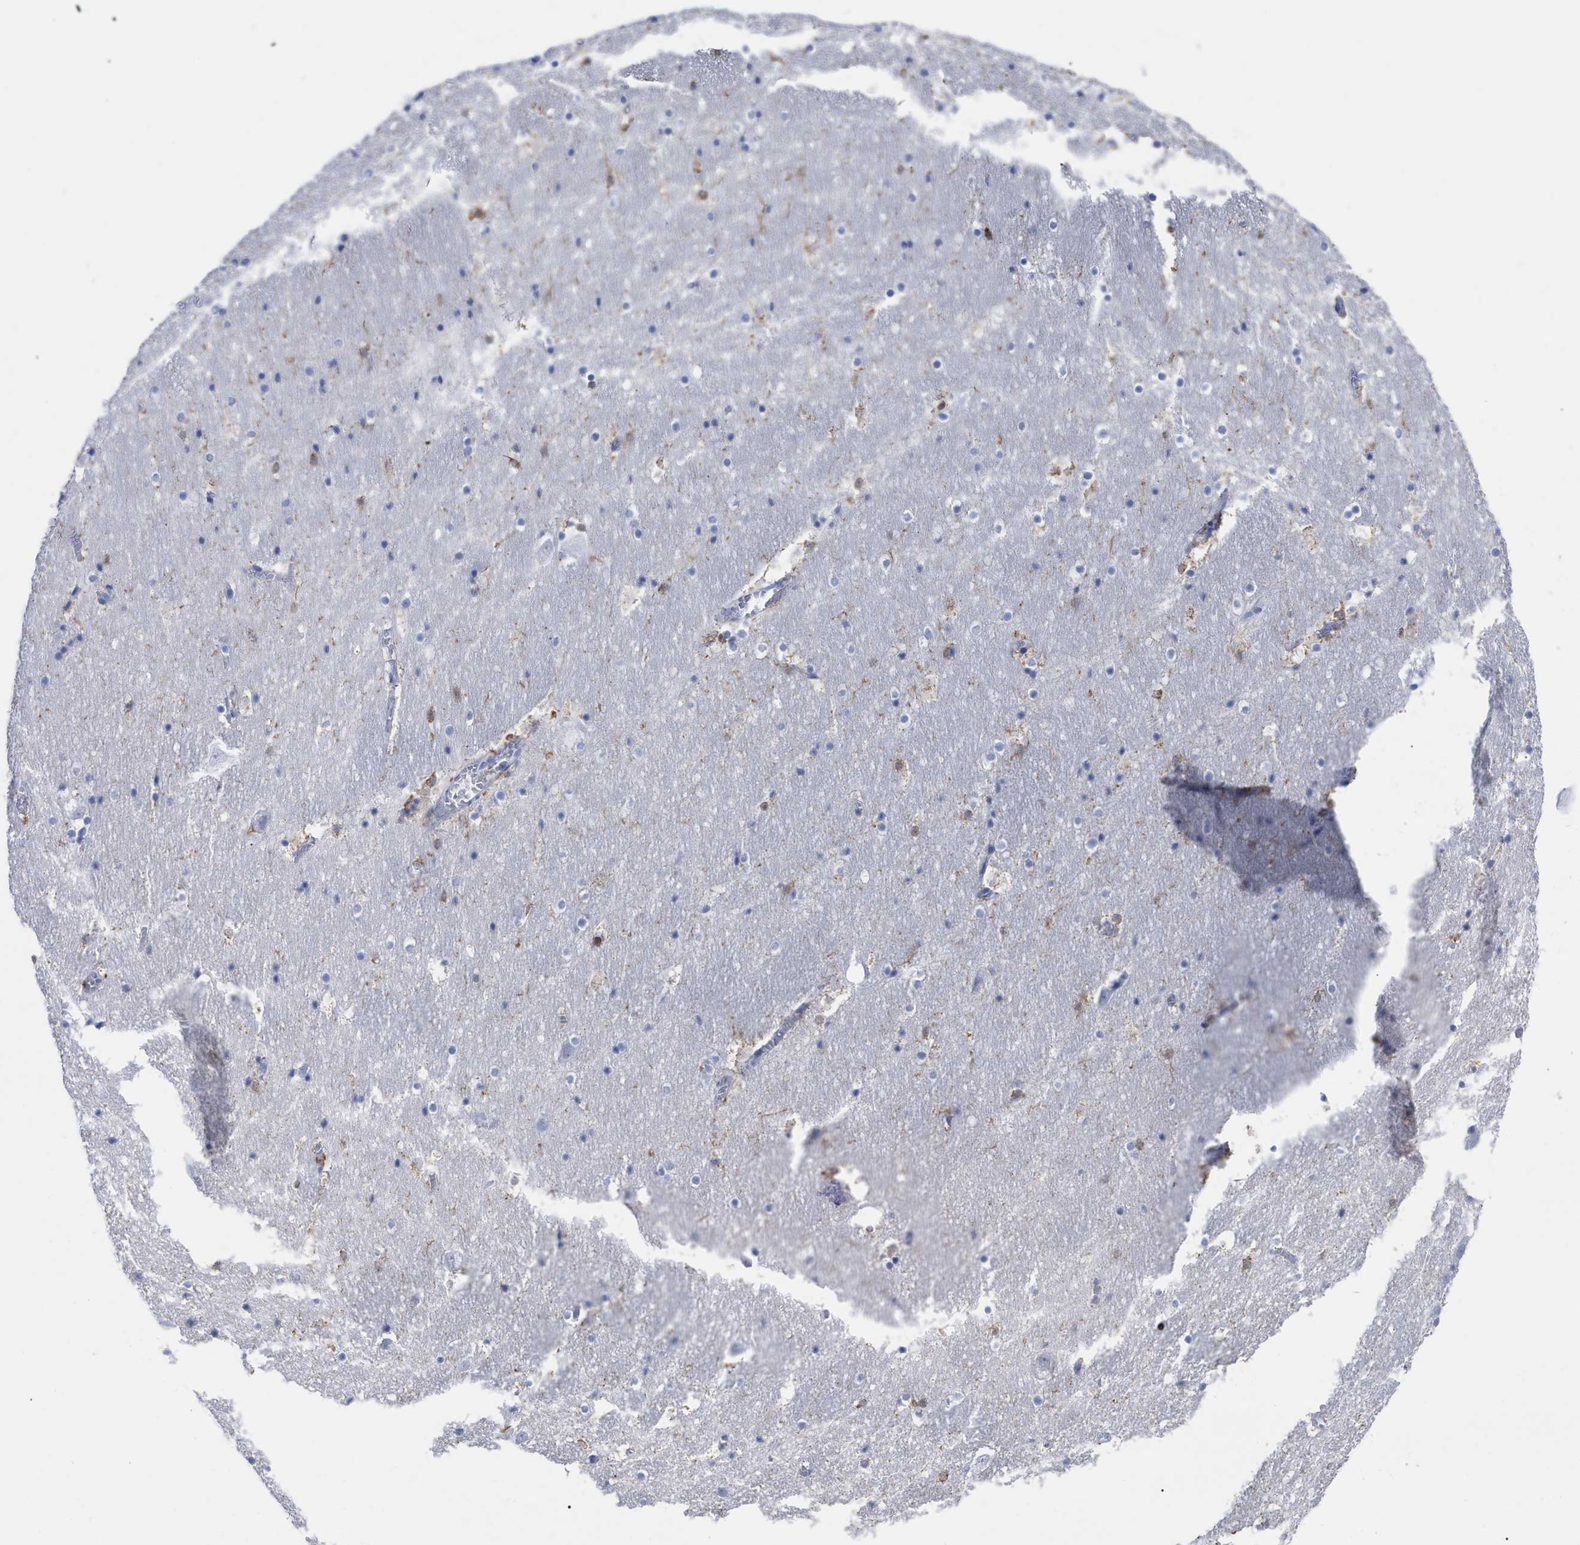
{"staining": {"intensity": "moderate", "quantity": "<25%", "location": "cytoplasmic/membranous"}, "tissue": "hippocampus", "cell_type": "Glial cells", "image_type": "normal", "snomed": [{"axis": "morphology", "description": "Normal tissue, NOS"}, {"axis": "topography", "description": "Hippocampus"}], "caption": "This histopathology image shows benign hippocampus stained with immunohistochemistry (IHC) to label a protein in brown. The cytoplasmic/membranous of glial cells show moderate positivity for the protein. Nuclei are counter-stained blue.", "gene": "HCLS1", "patient": {"sex": "male", "age": 45}}